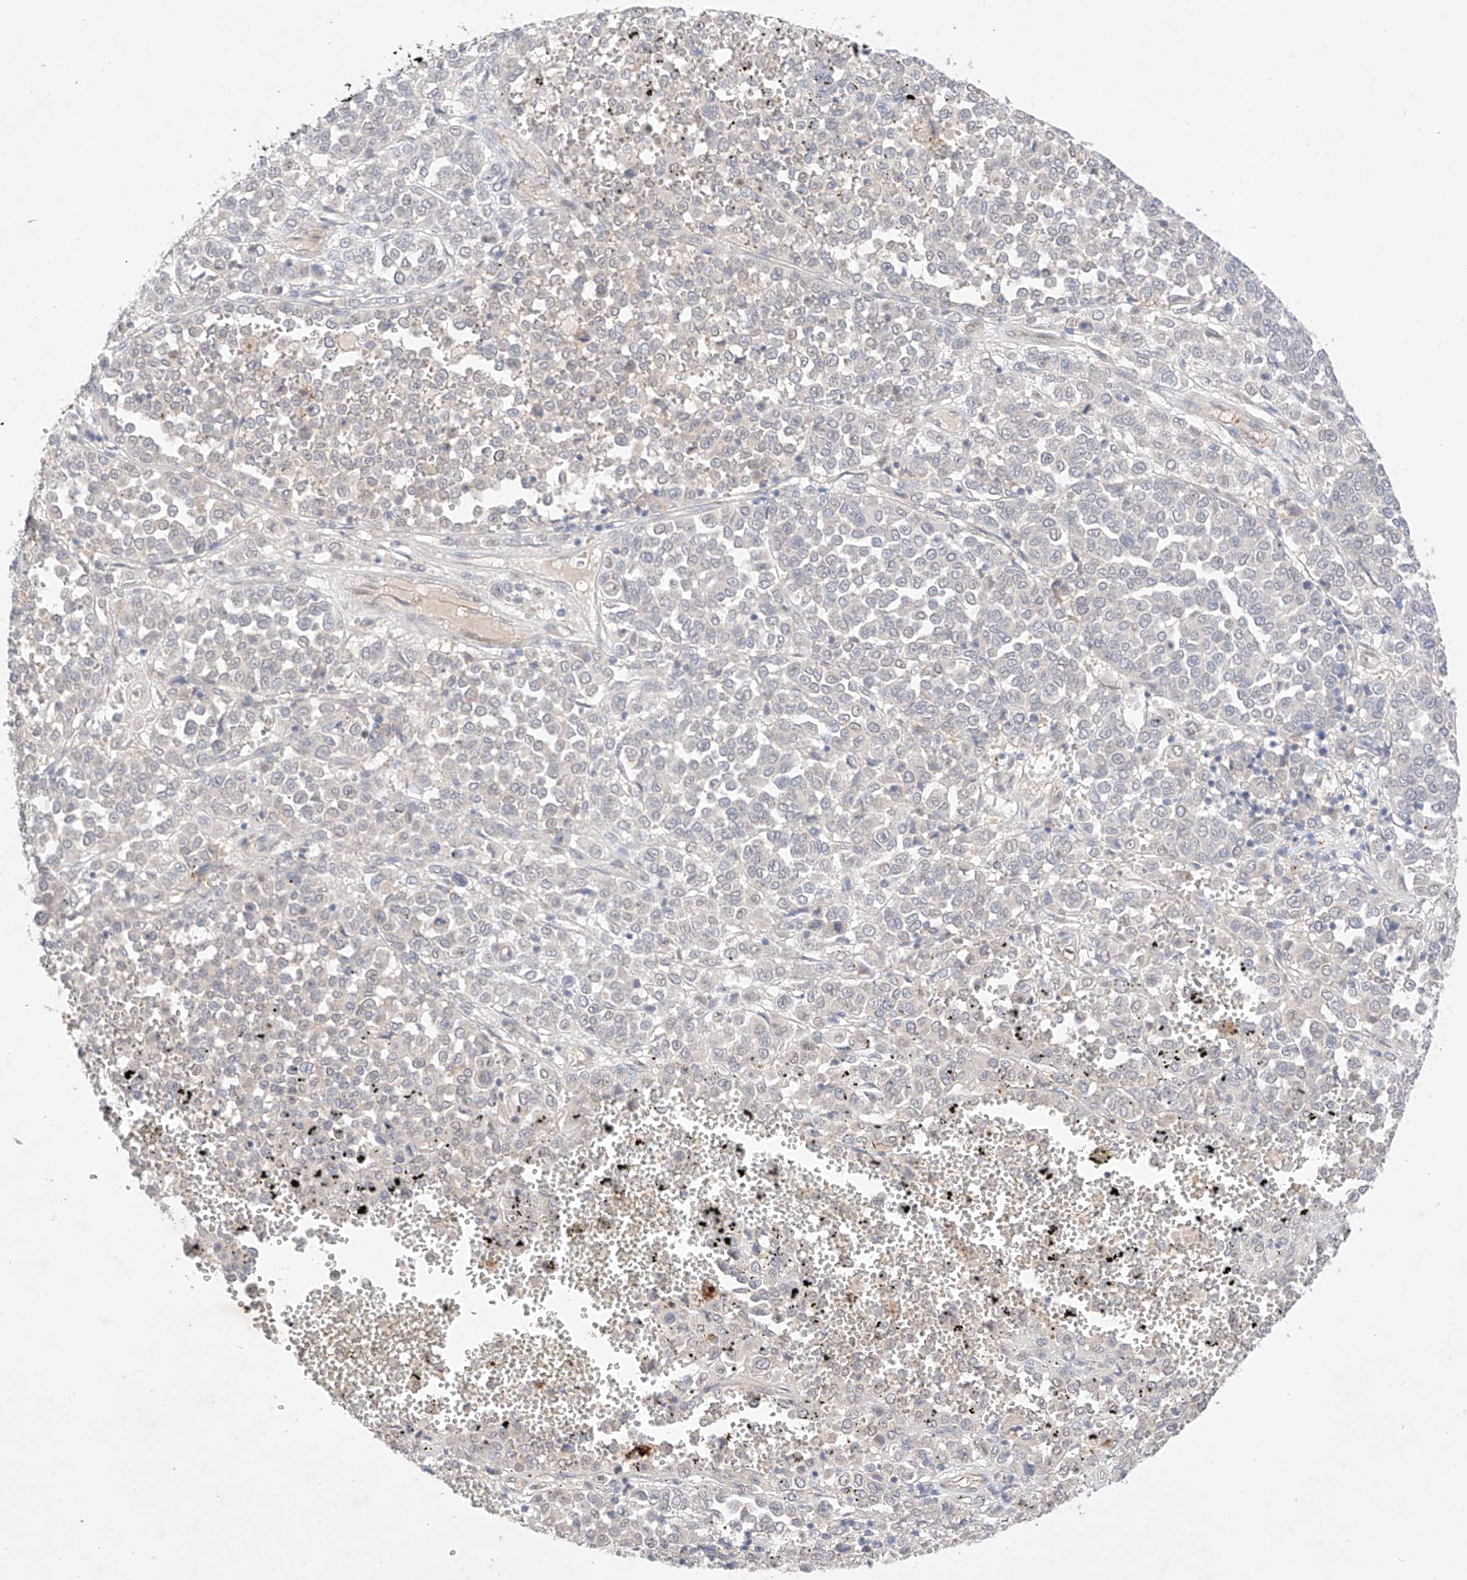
{"staining": {"intensity": "negative", "quantity": "none", "location": "none"}, "tissue": "melanoma", "cell_type": "Tumor cells", "image_type": "cancer", "snomed": [{"axis": "morphology", "description": "Malignant melanoma, Metastatic site"}, {"axis": "topography", "description": "Pancreas"}], "caption": "Immunohistochemistry micrograph of malignant melanoma (metastatic site) stained for a protein (brown), which demonstrates no expression in tumor cells.", "gene": "ZNF124", "patient": {"sex": "female", "age": 30}}